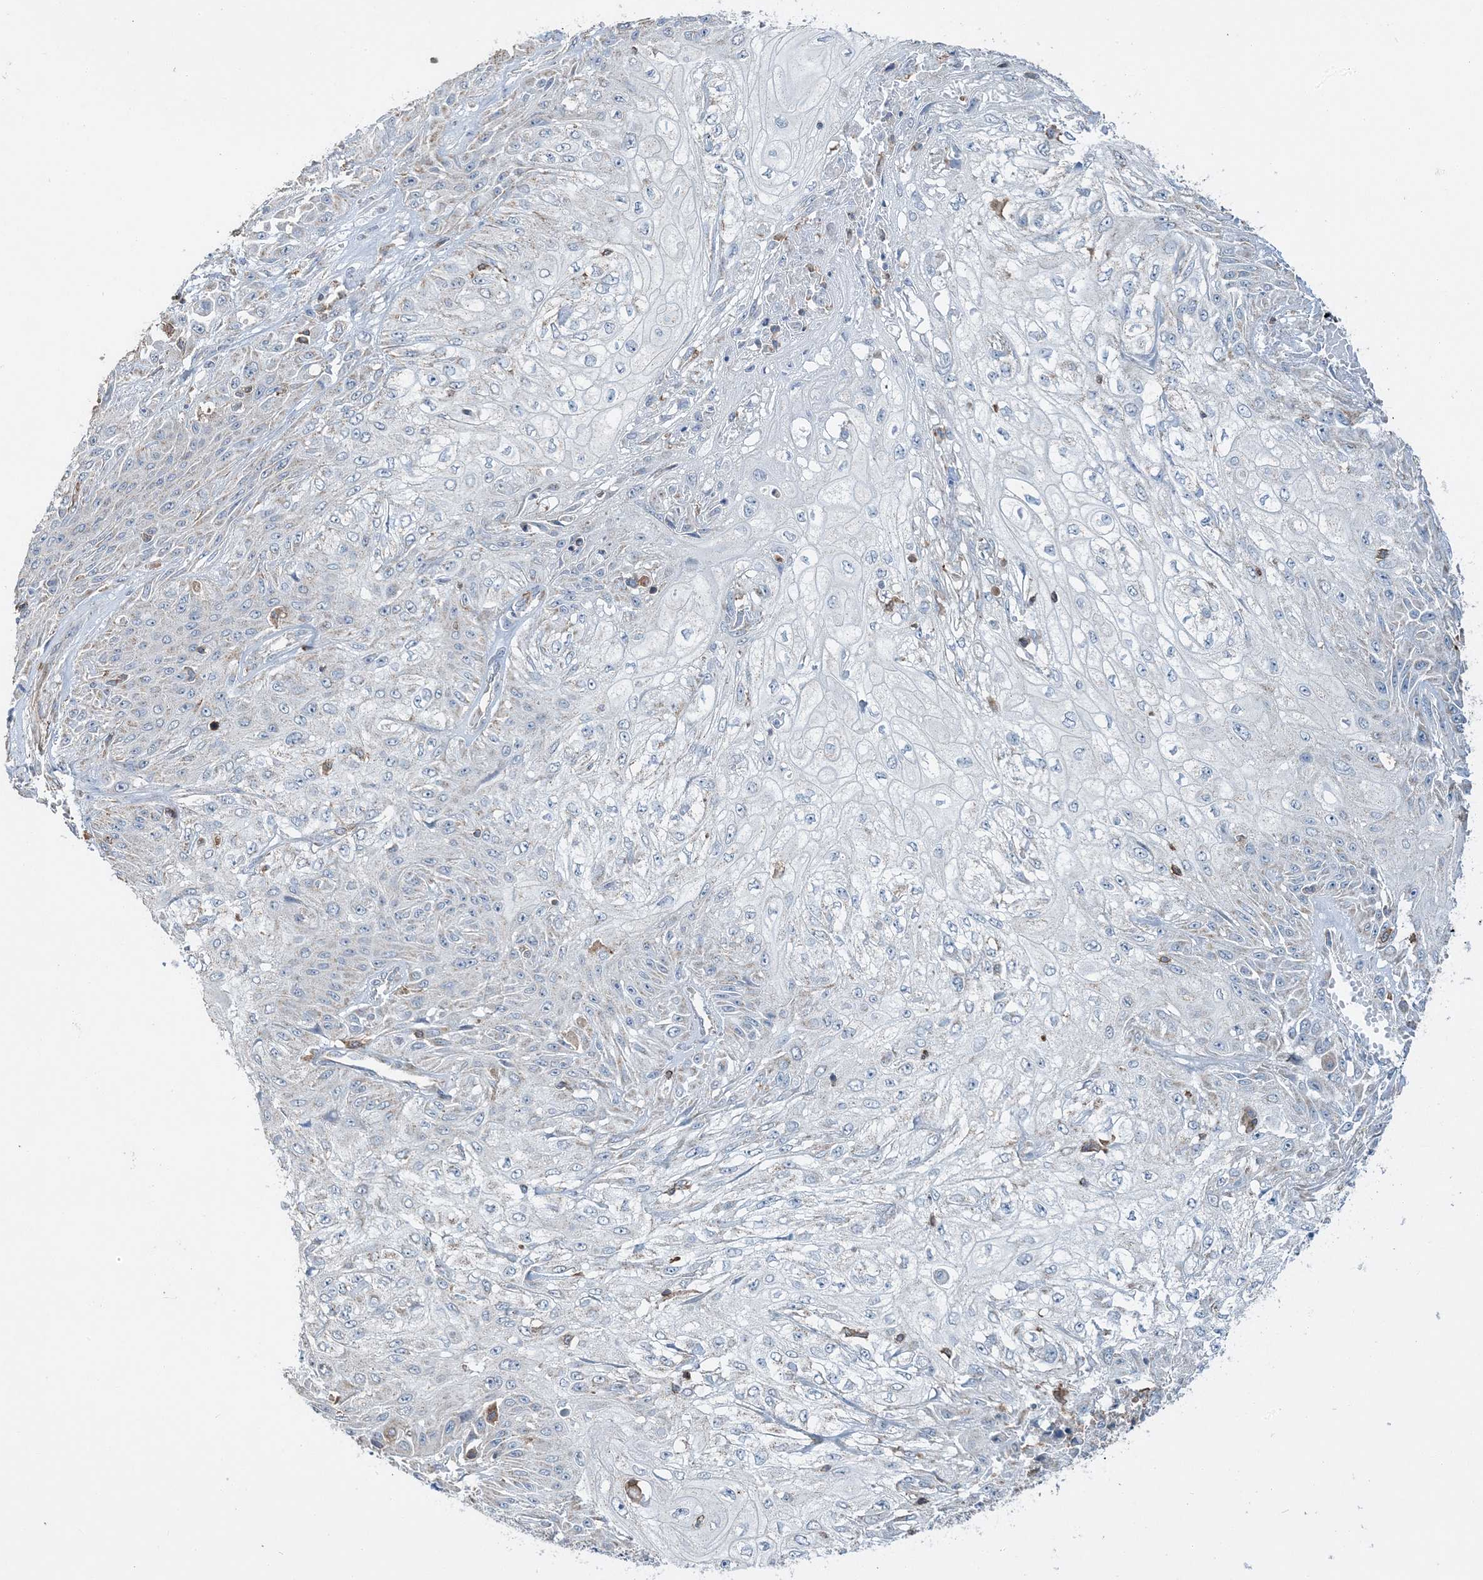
{"staining": {"intensity": "negative", "quantity": "none", "location": "none"}, "tissue": "skin cancer", "cell_type": "Tumor cells", "image_type": "cancer", "snomed": [{"axis": "morphology", "description": "Squamous cell carcinoma, NOS"}, {"axis": "morphology", "description": "Squamous cell carcinoma, metastatic, NOS"}, {"axis": "topography", "description": "Skin"}, {"axis": "topography", "description": "Lymph node"}], "caption": "DAB immunohistochemical staining of skin squamous cell carcinoma demonstrates no significant positivity in tumor cells.", "gene": "TMLHE", "patient": {"sex": "male", "age": 75}}